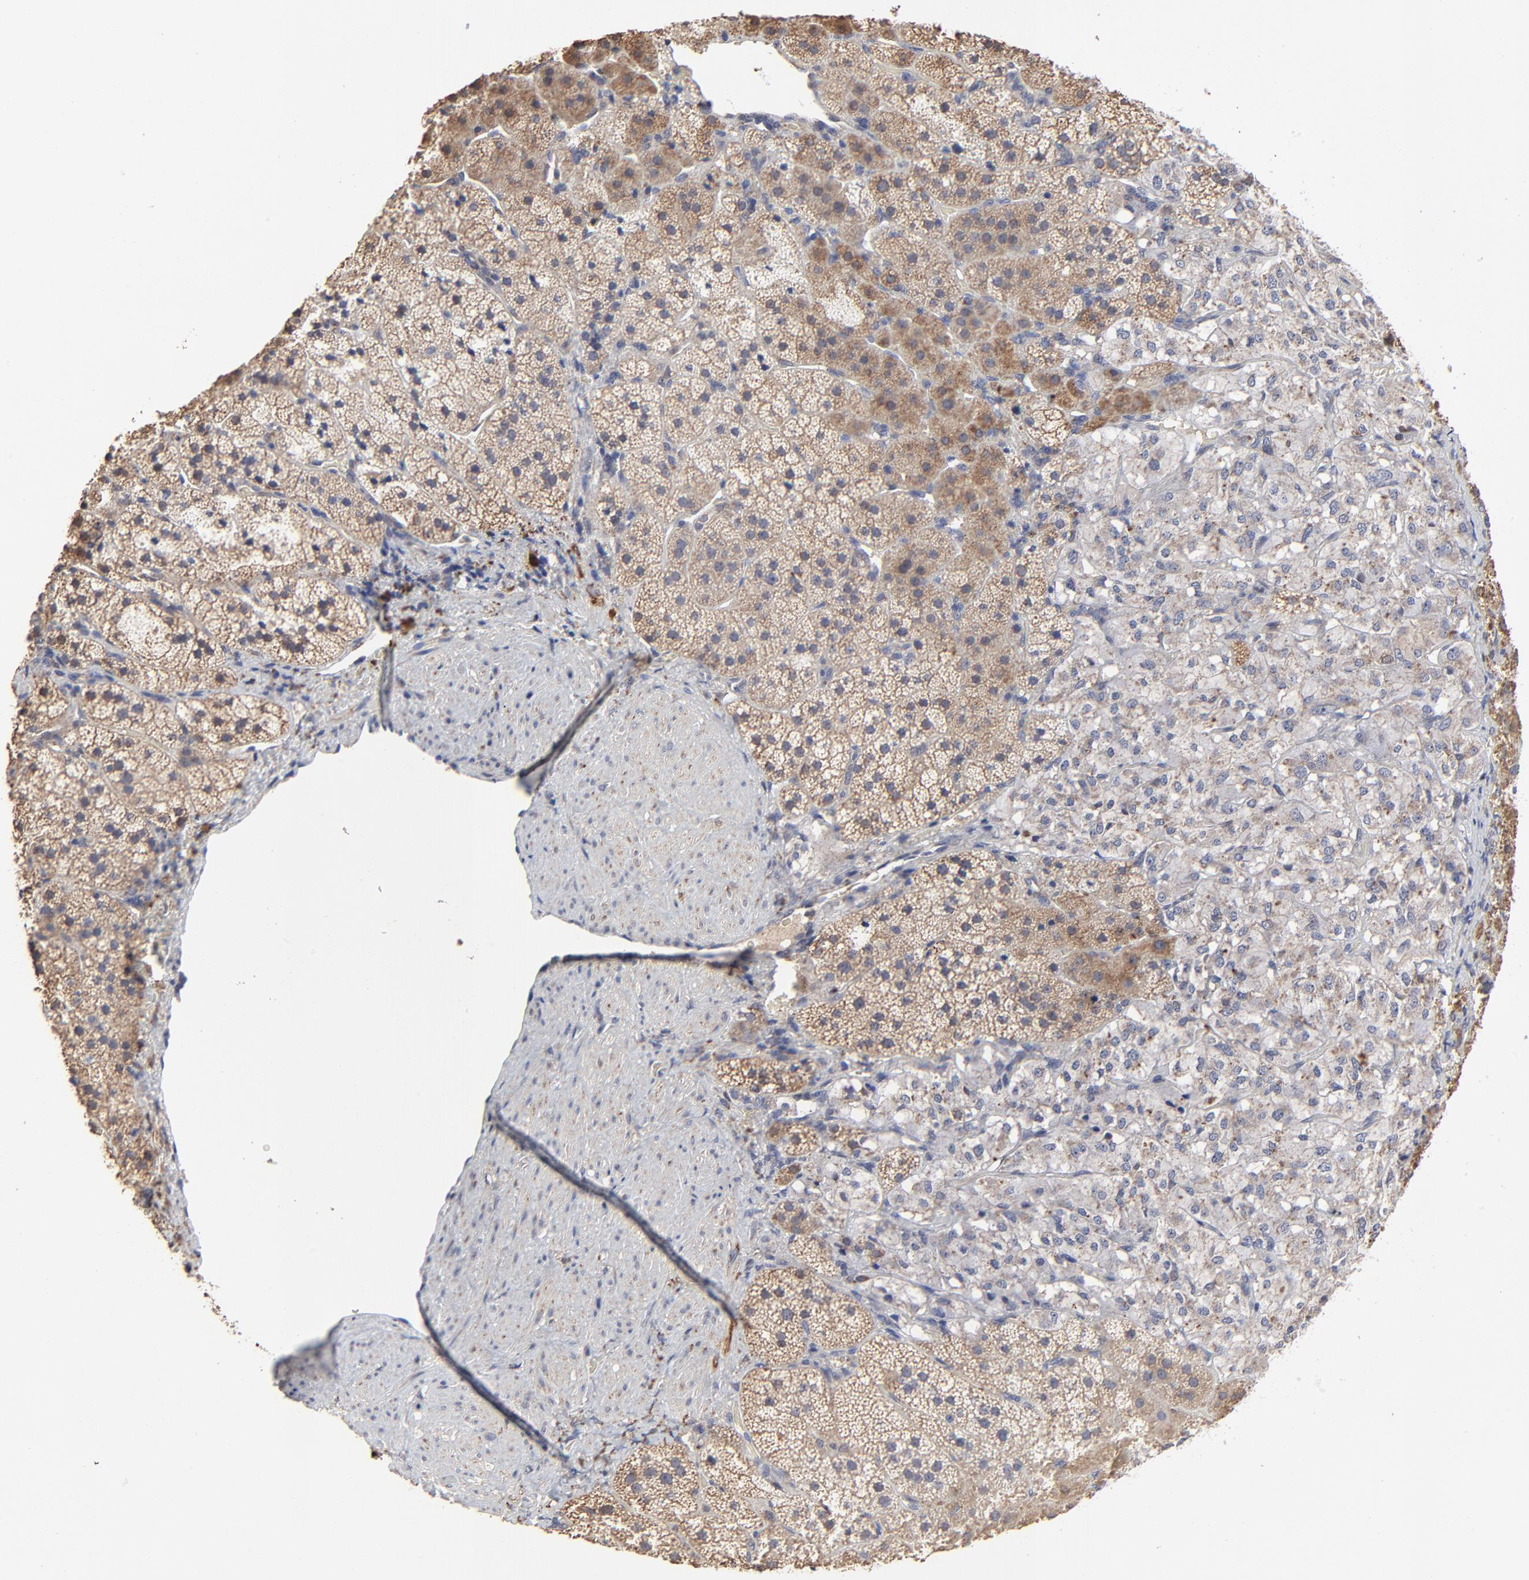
{"staining": {"intensity": "weak", "quantity": ">75%", "location": "cytoplasmic/membranous"}, "tissue": "adrenal gland", "cell_type": "Glandular cells", "image_type": "normal", "snomed": [{"axis": "morphology", "description": "Normal tissue, NOS"}, {"axis": "topography", "description": "Adrenal gland"}], "caption": "A high-resolution micrograph shows immunohistochemistry (IHC) staining of benign adrenal gland, which reveals weak cytoplasmic/membranous staining in approximately >75% of glandular cells.", "gene": "LGALS3", "patient": {"sex": "female", "age": 44}}